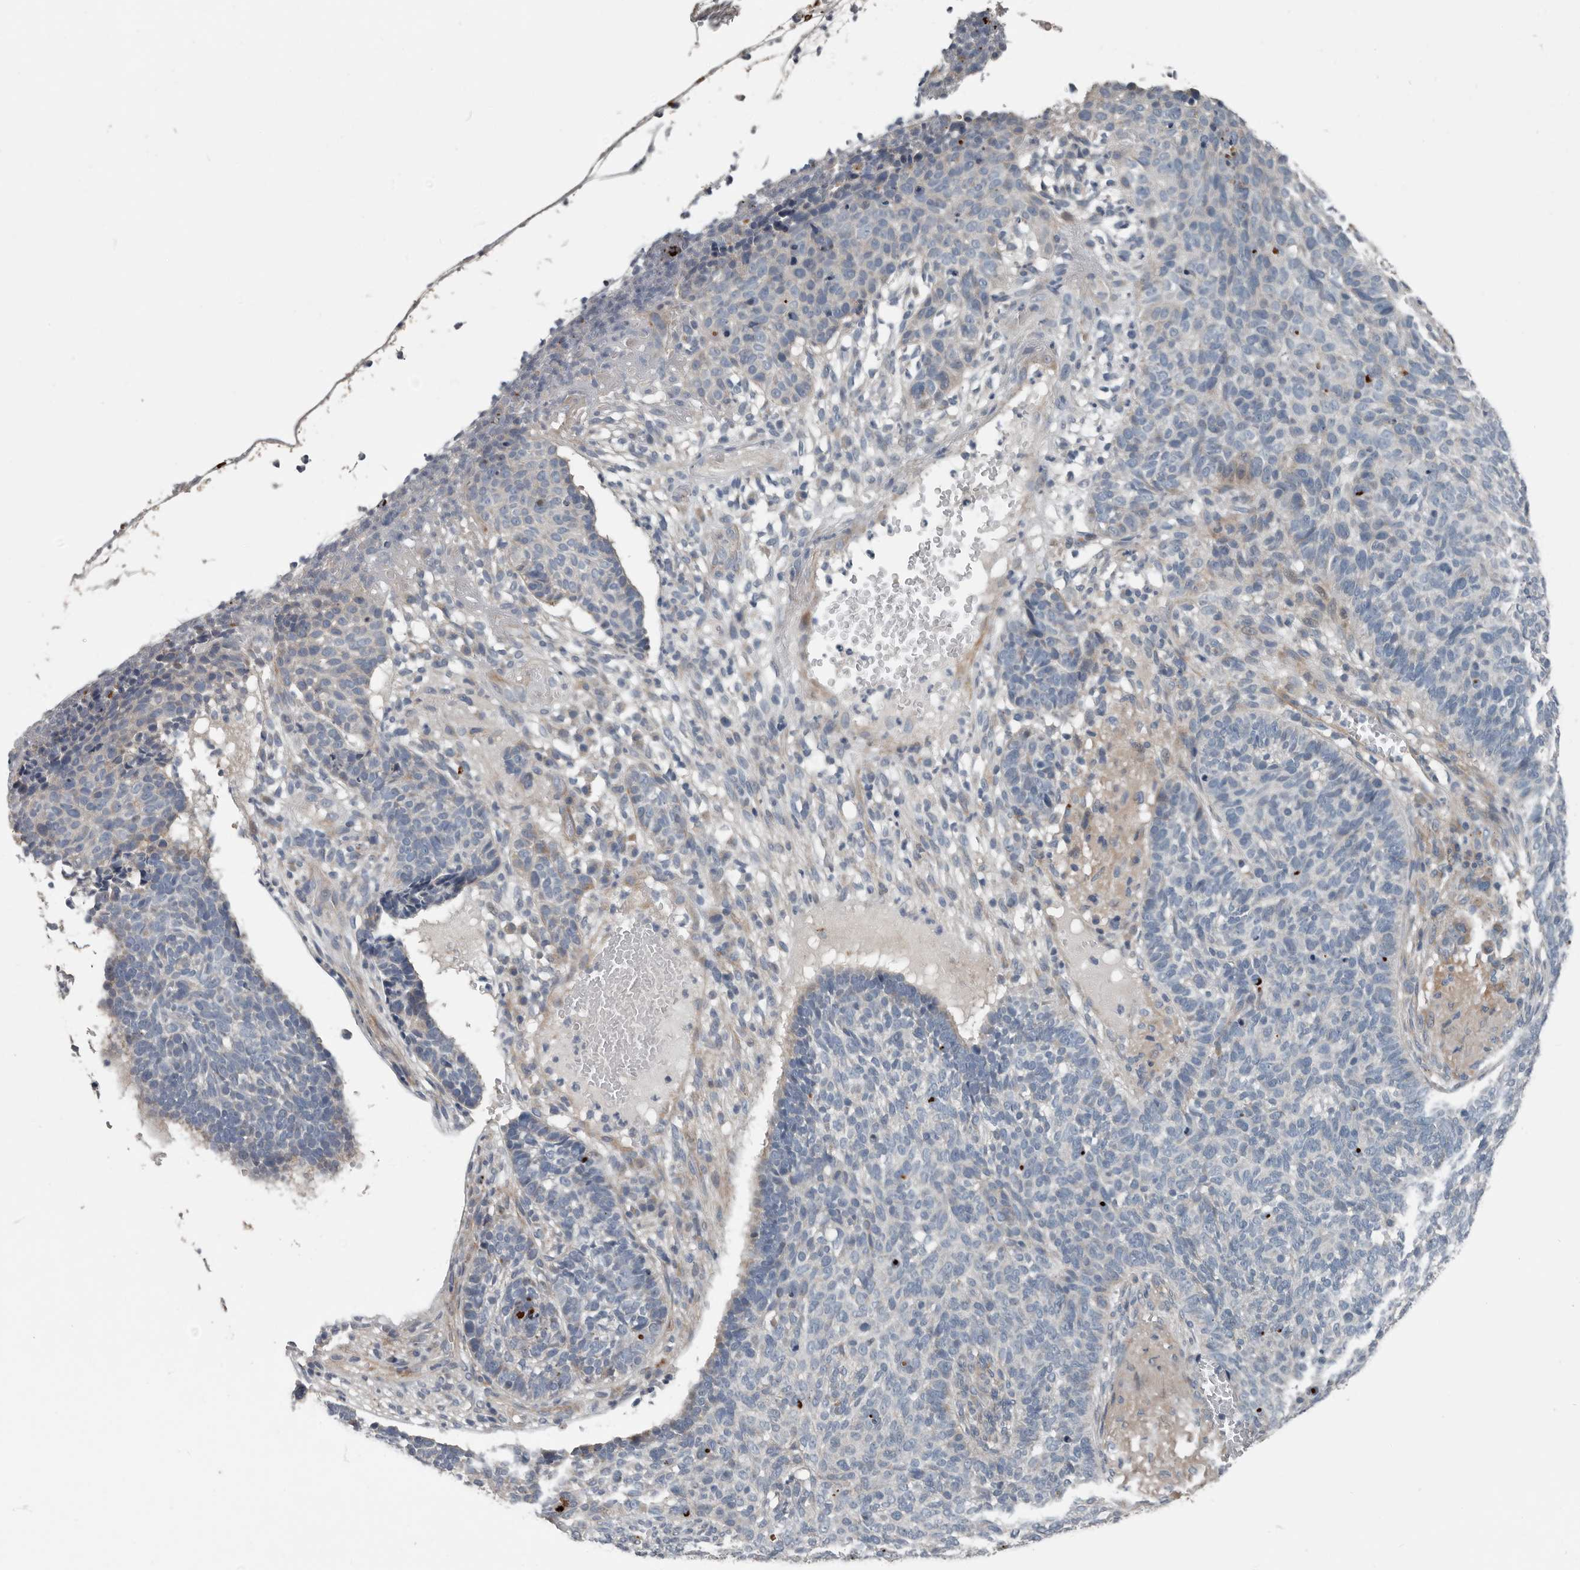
{"staining": {"intensity": "negative", "quantity": "none", "location": "none"}, "tissue": "skin cancer", "cell_type": "Tumor cells", "image_type": "cancer", "snomed": [{"axis": "morphology", "description": "Basal cell carcinoma"}, {"axis": "topography", "description": "Skin"}], "caption": "Skin cancer (basal cell carcinoma) stained for a protein using immunohistochemistry (IHC) exhibits no positivity tumor cells.", "gene": "DPY19L4", "patient": {"sex": "male", "age": 85}}